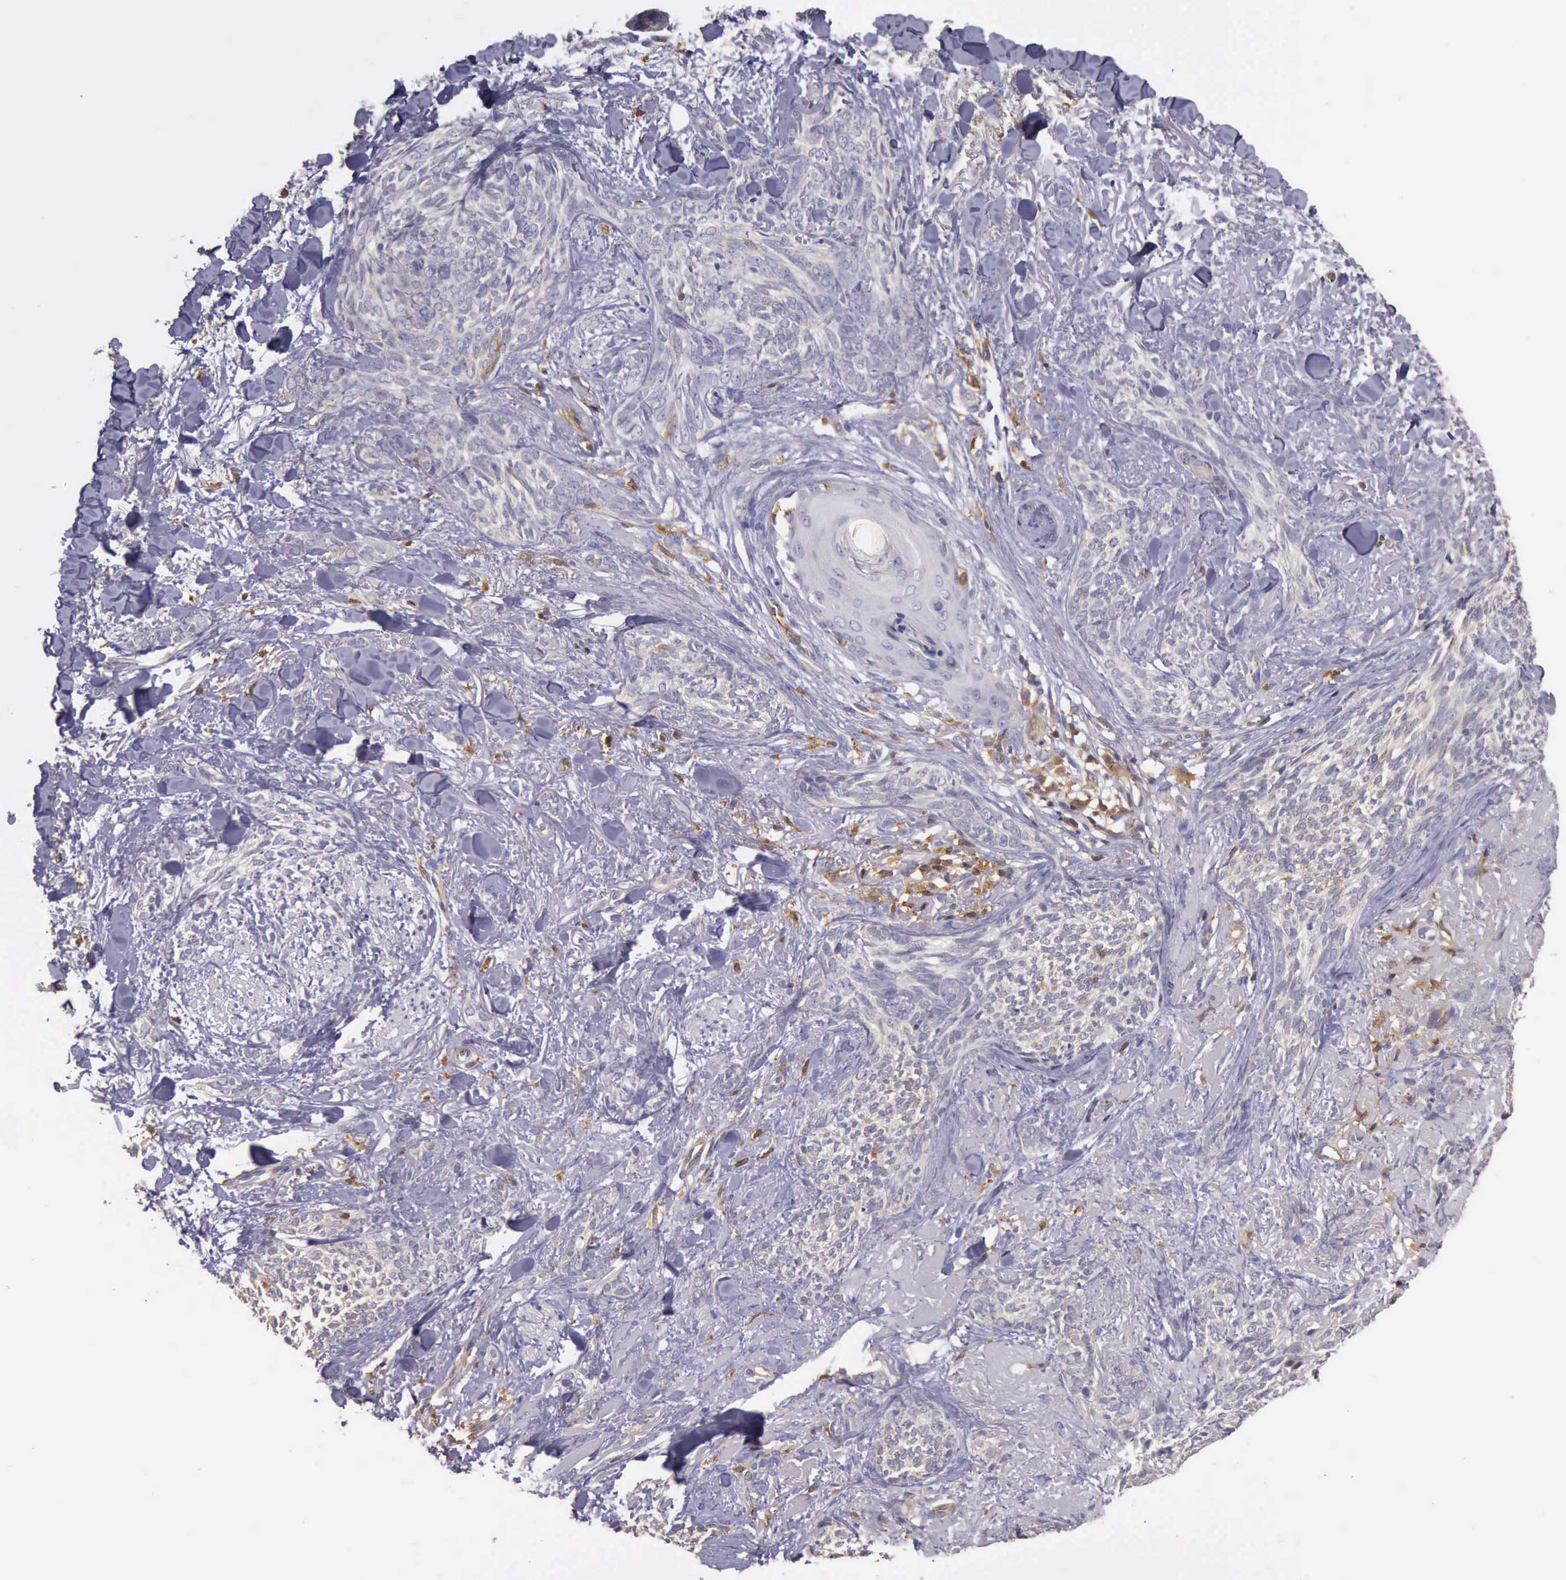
{"staining": {"intensity": "negative", "quantity": "none", "location": "none"}, "tissue": "skin cancer", "cell_type": "Tumor cells", "image_type": "cancer", "snomed": [{"axis": "morphology", "description": "Basal cell carcinoma"}, {"axis": "topography", "description": "Skin"}], "caption": "Skin cancer stained for a protein using immunohistochemistry (IHC) demonstrates no expression tumor cells.", "gene": "ARHGAP4", "patient": {"sex": "female", "age": 81}}